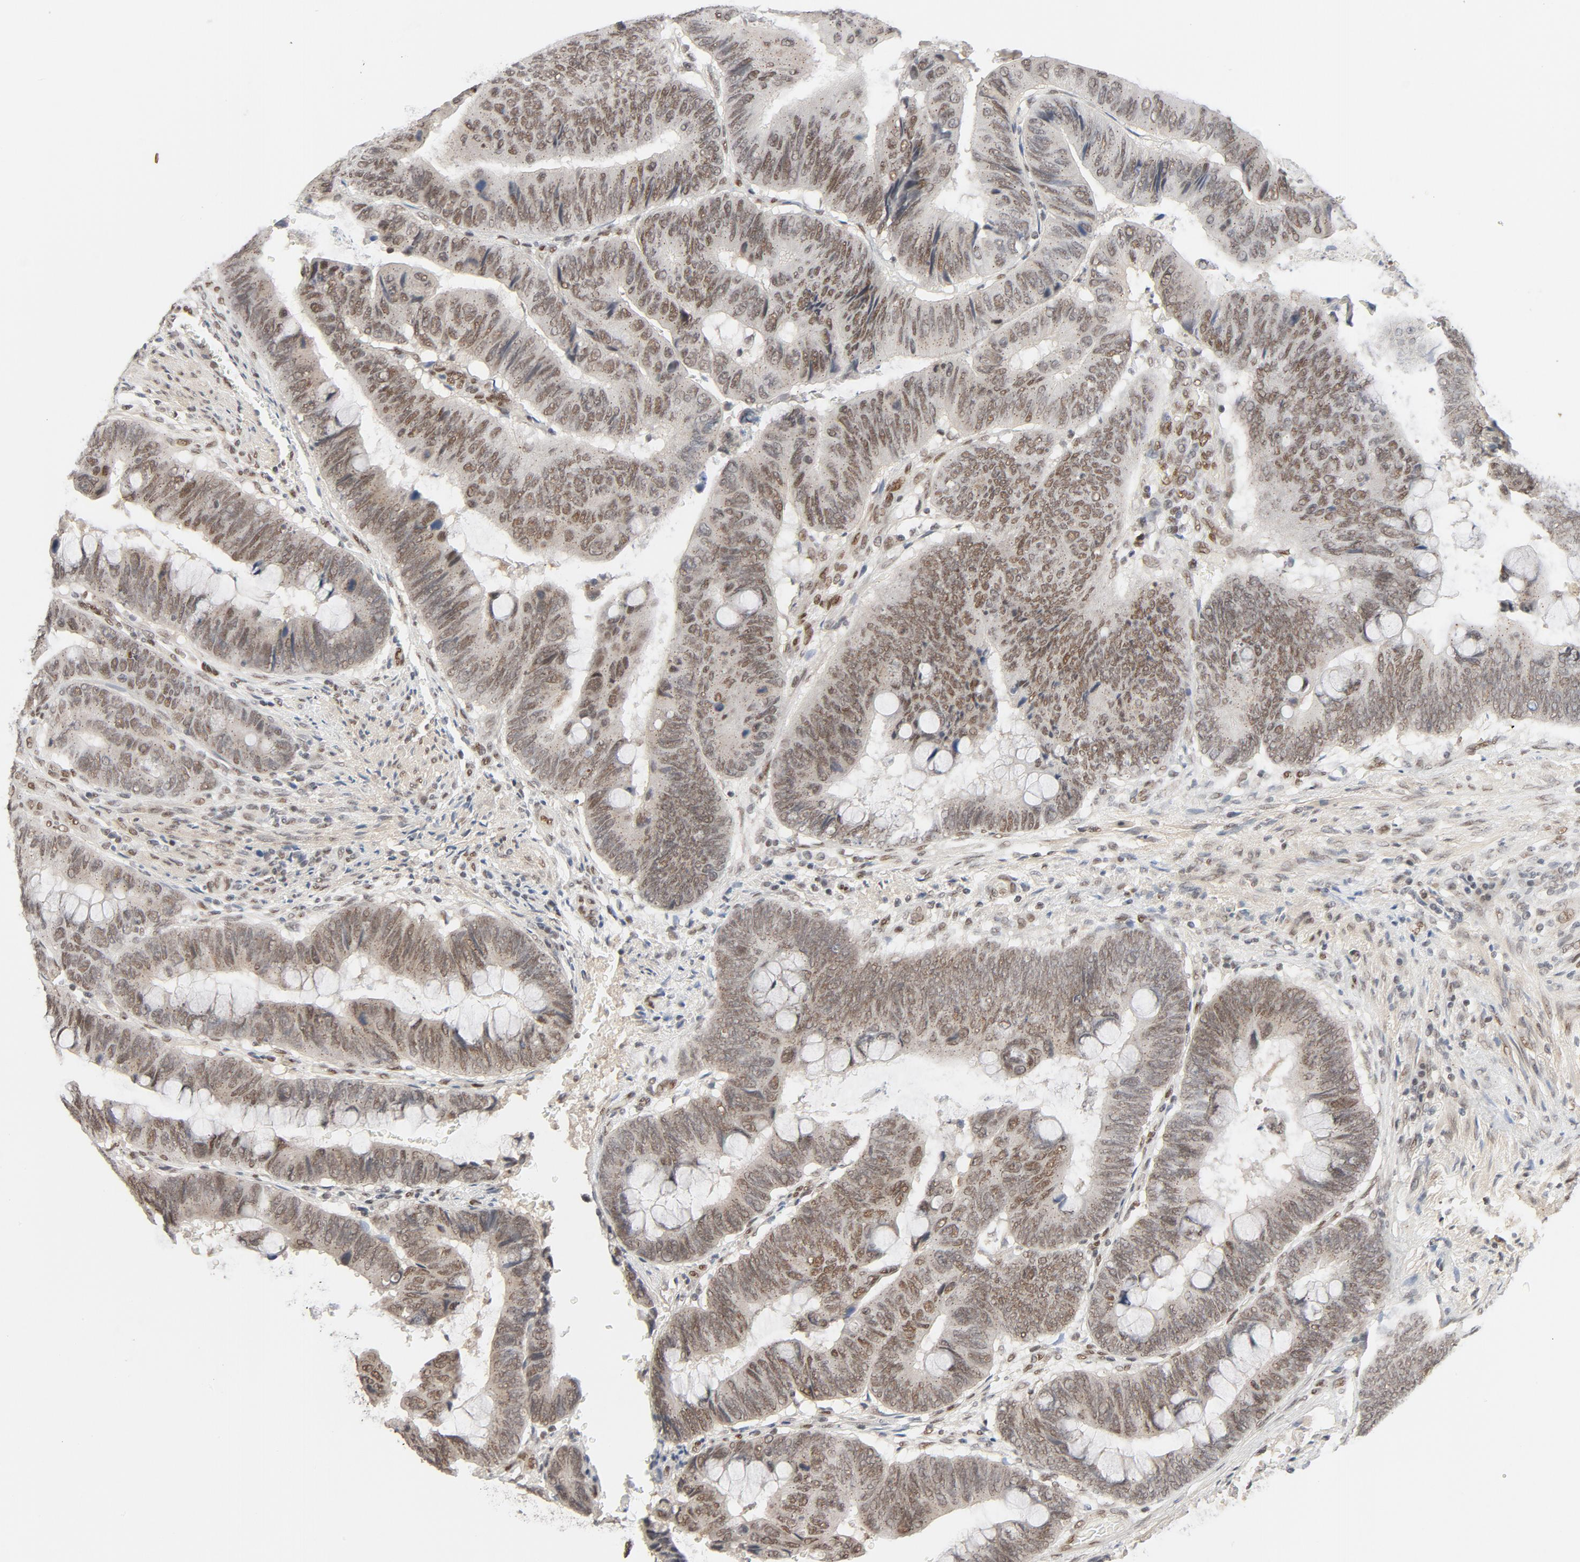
{"staining": {"intensity": "moderate", "quantity": ">75%", "location": "nuclear"}, "tissue": "colorectal cancer", "cell_type": "Tumor cells", "image_type": "cancer", "snomed": [{"axis": "morphology", "description": "Normal tissue, NOS"}, {"axis": "morphology", "description": "Adenocarcinoma, NOS"}, {"axis": "topography", "description": "Rectum"}], "caption": "DAB (3,3'-diaminobenzidine) immunohistochemical staining of colorectal cancer reveals moderate nuclear protein staining in about >75% of tumor cells.", "gene": "SMARCD1", "patient": {"sex": "male", "age": 92}}